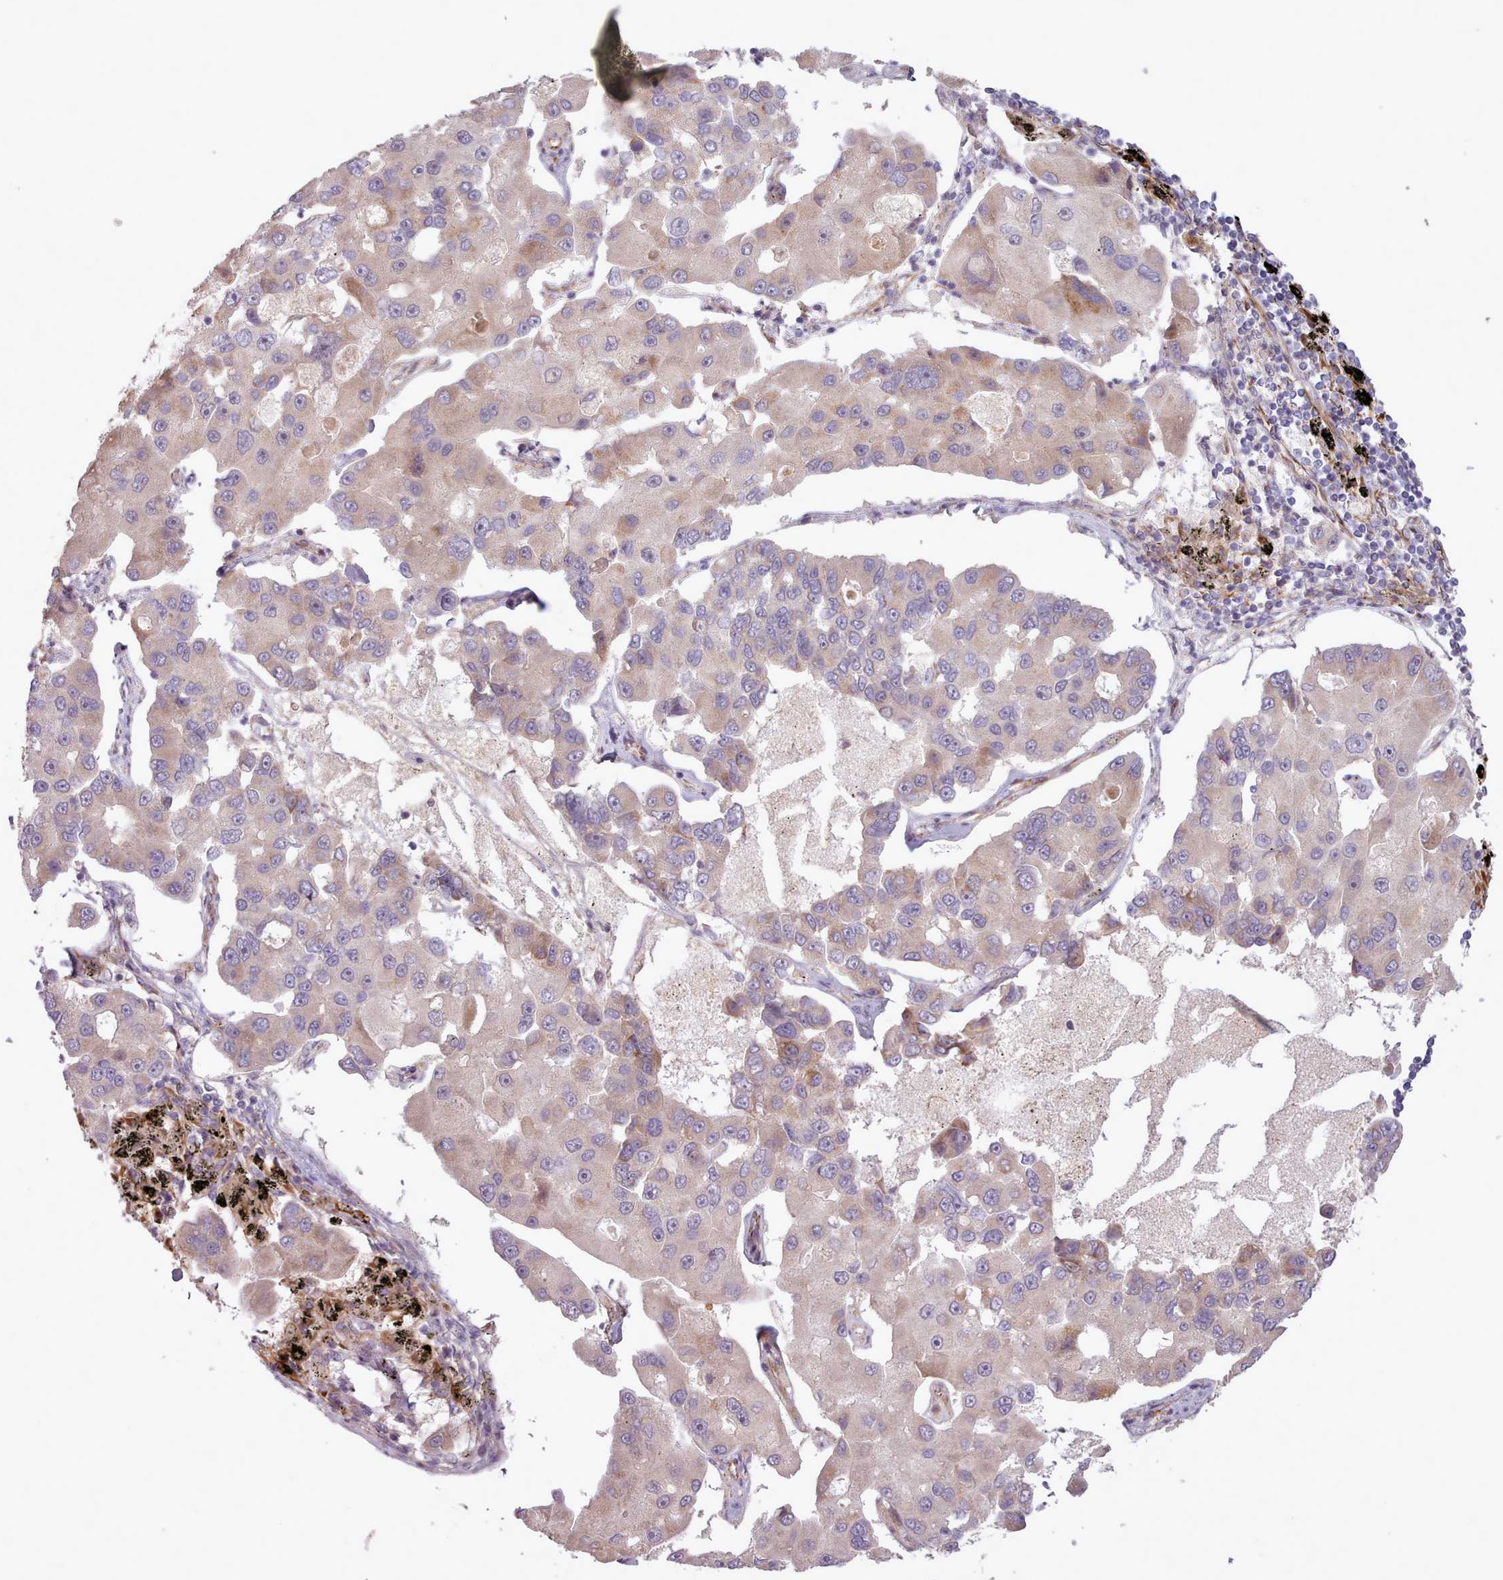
{"staining": {"intensity": "weak", "quantity": "<25%", "location": "cytoplasmic/membranous"}, "tissue": "lung cancer", "cell_type": "Tumor cells", "image_type": "cancer", "snomed": [{"axis": "morphology", "description": "Adenocarcinoma, NOS"}, {"axis": "topography", "description": "Lung"}], "caption": "Lung cancer (adenocarcinoma) stained for a protein using immunohistochemistry (IHC) demonstrates no expression tumor cells.", "gene": "GBGT1", "patient": {"sex": "female", "age": 54}}